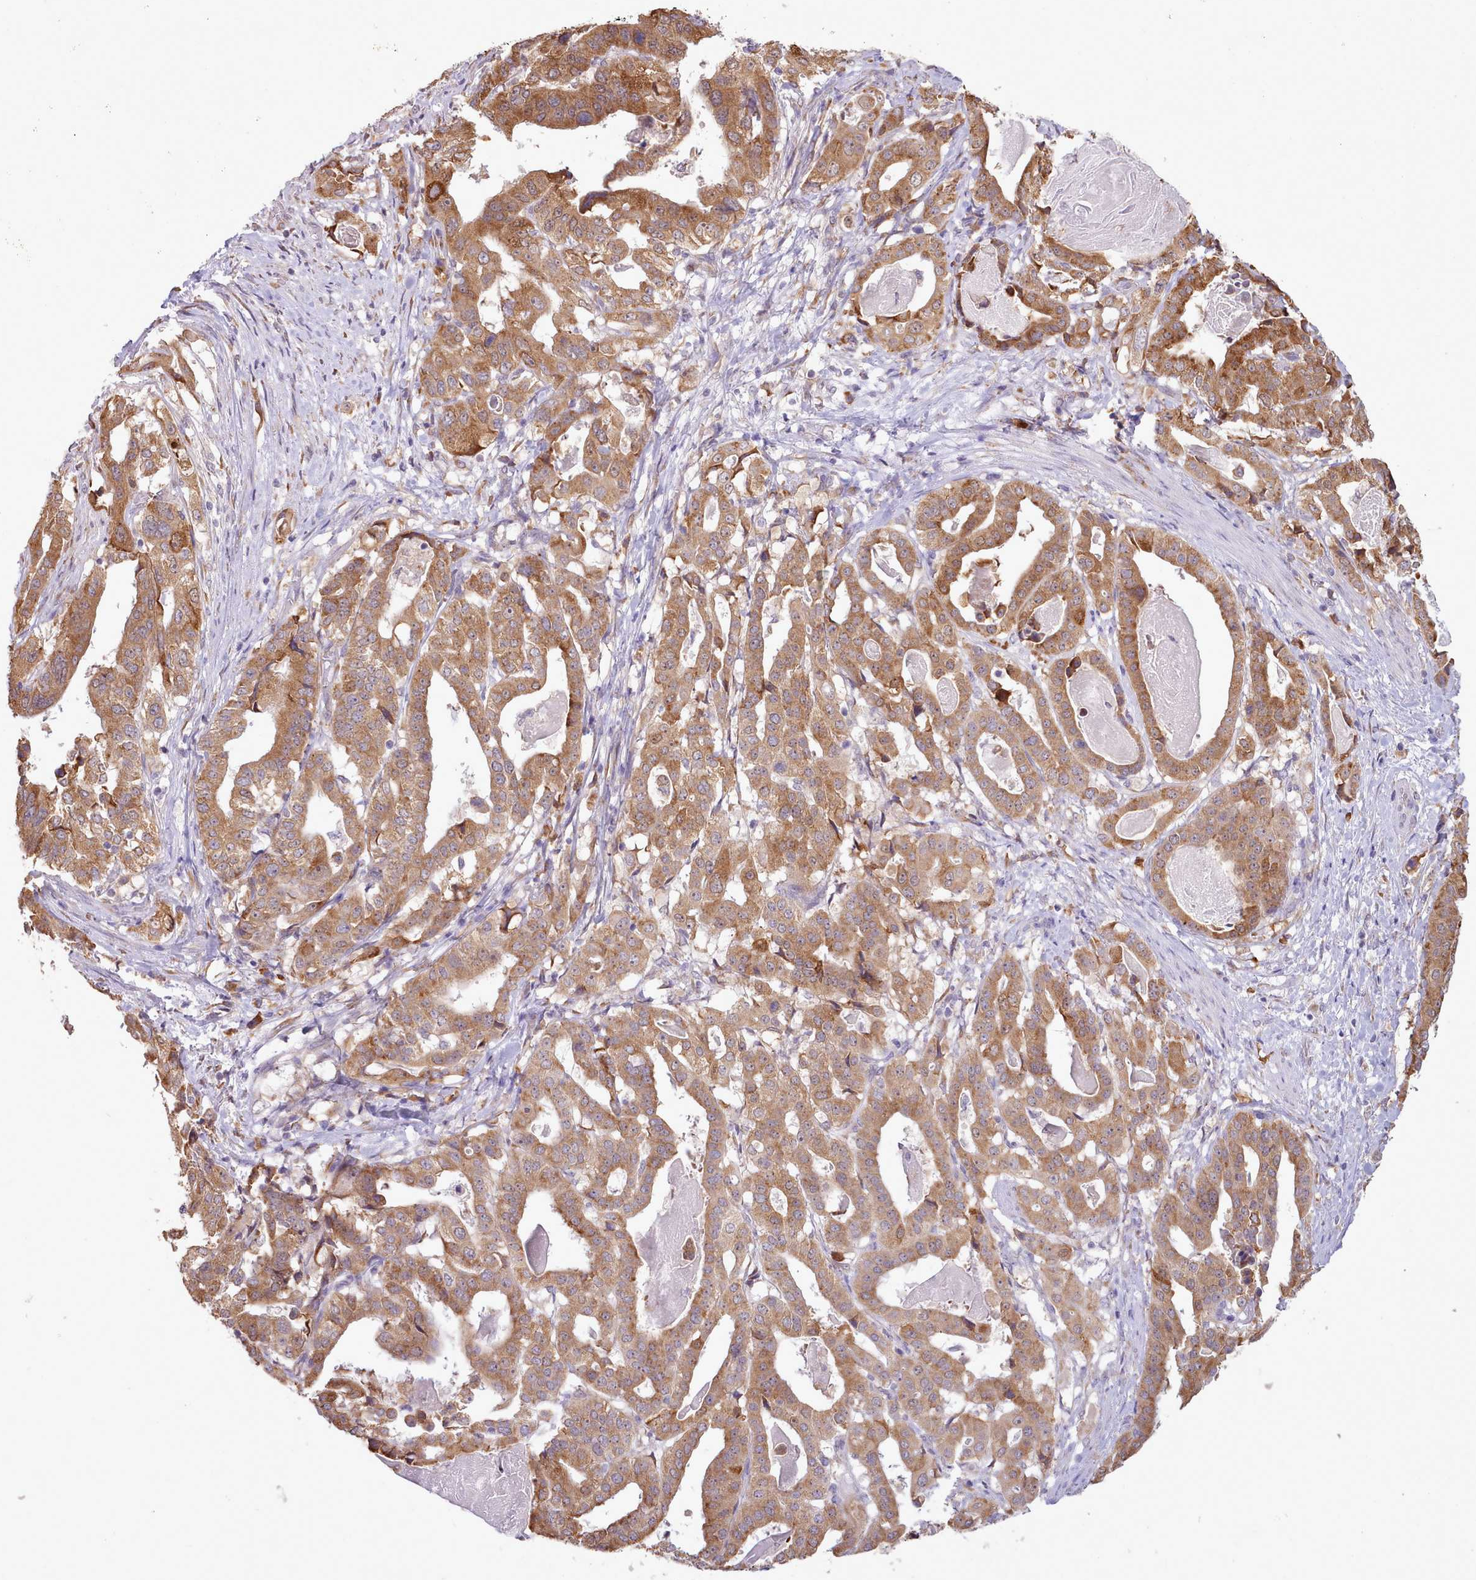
{"staining": {"intensity": "moderate", "quantity": ">75%", "location": "cytoplasmic/membranous"}, "tissue": "stomach cancer", "cell_type": "Tumor cells", "image_type": "cancer", "snomed": [{"axis": "morphology", "description": "Adenocarcinoma, NOS"}, {"axis": "topography", "description": "Stomach"}], "caption": "Brown immunohistochemical staining in adenocarcinoma (stomach) demonstrates moderate cytoplasmic/membranous positivity in approximately >75% of tumor cells. (Stains: DAB in brown, nuclei in blue, Microscopy: brightfield microscopy at high magnification).", "gene": "SEC61B", "patient": {"sex": "male", "age": 48}}